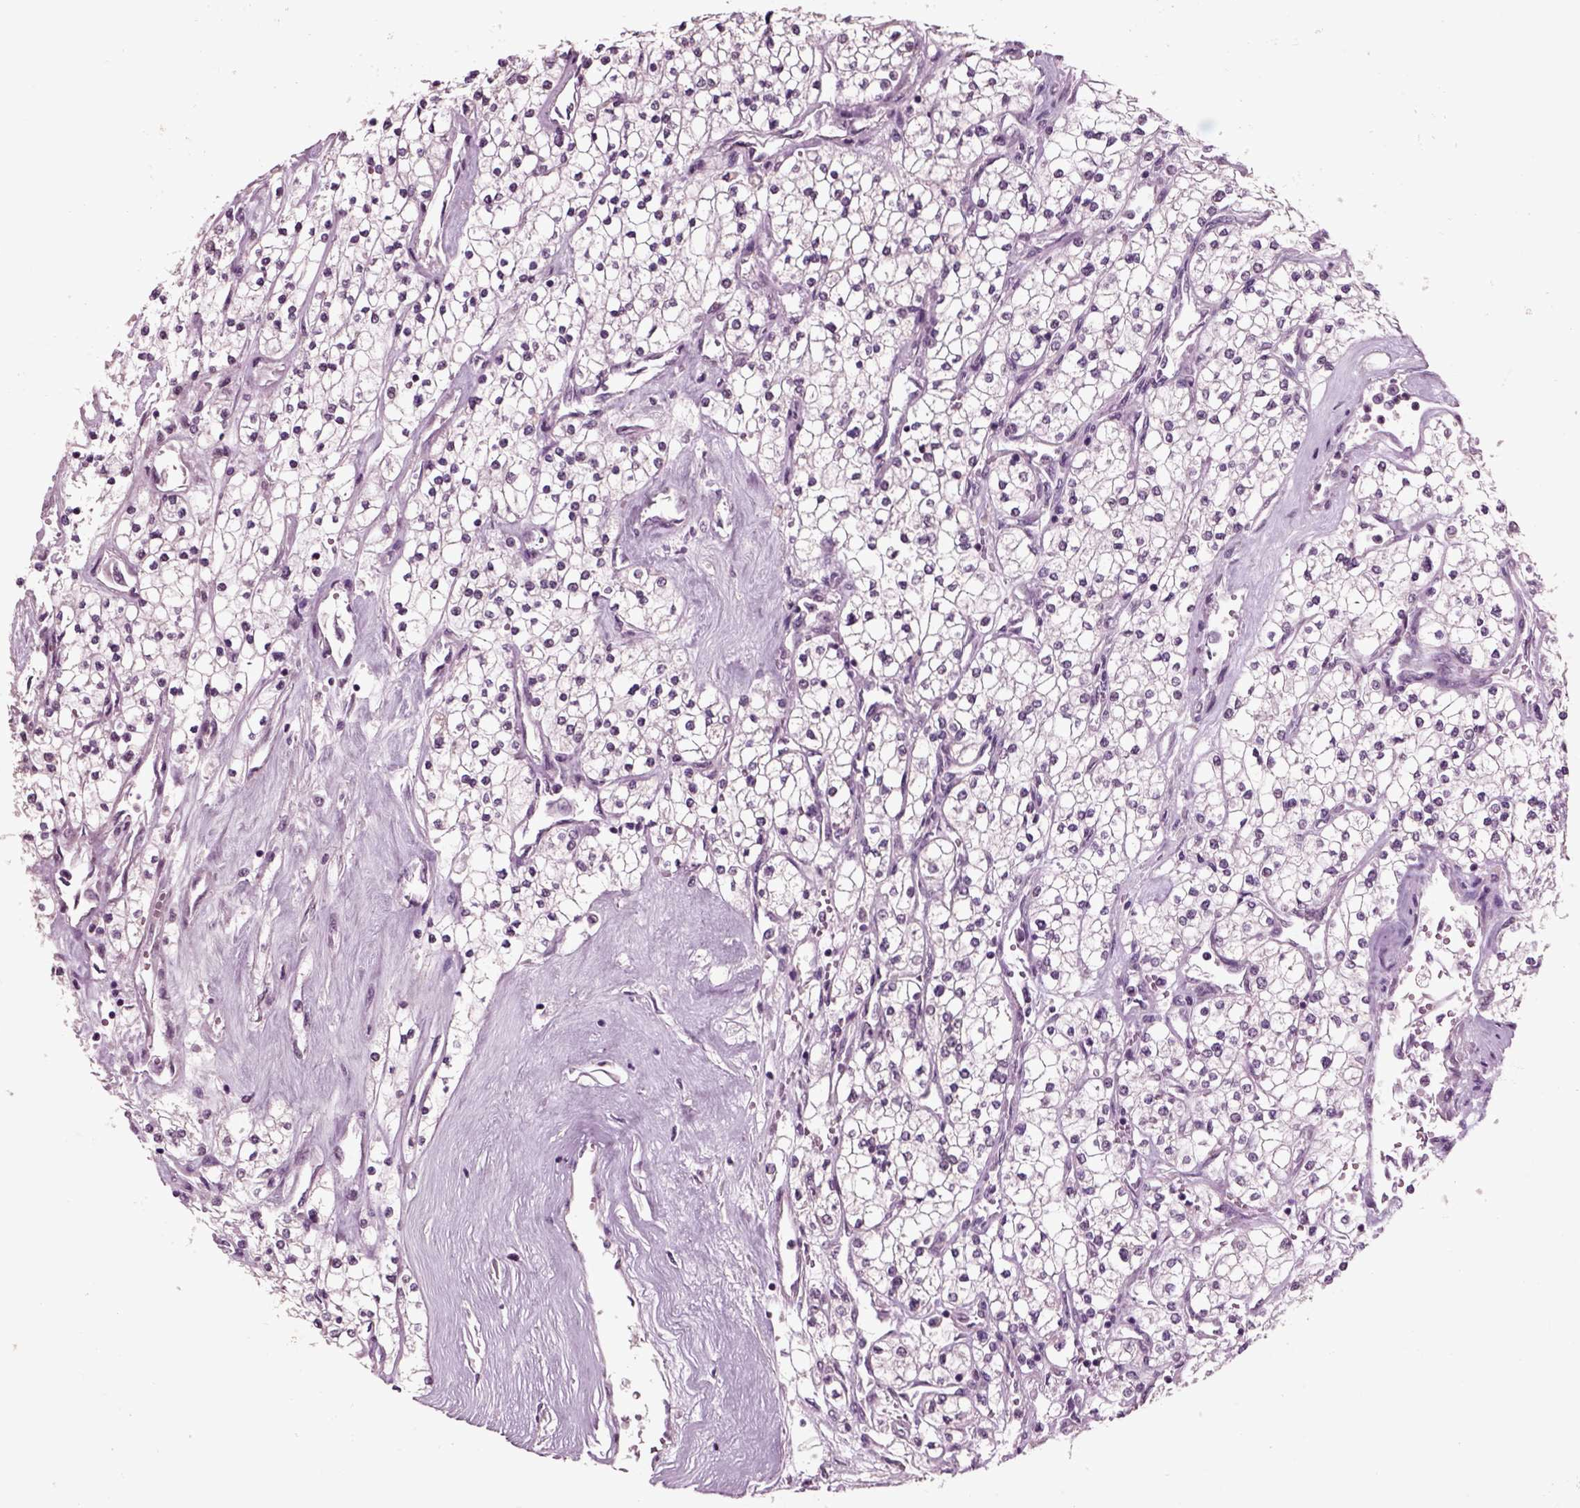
{"staining": {"intensity": "negative", "quantity": "none", "location": "none"}, "tissue": "renal cancer", "cell_type": "Tumor cells", "image_type": "cancer", "snomed": [{"axis": "morphology", "description": "Adenocarcinoma, NOS"}, {"axis": "topography", "description": "Kidney"}], "caption": "High power microscopy photomicrograph of an immunohistochemistry photomicrograph of renal cancer, revealing no significant positivity in tumor cells. (Stains: DAB (3,3'-diaminobenzidine) immunohistochemistry (IHC) with hematoxylin counter stain, Microscopy: brightfield microscopy at high magnification).", "gene": "CHGB", "patient": {"sex": "male", "age": 80}}